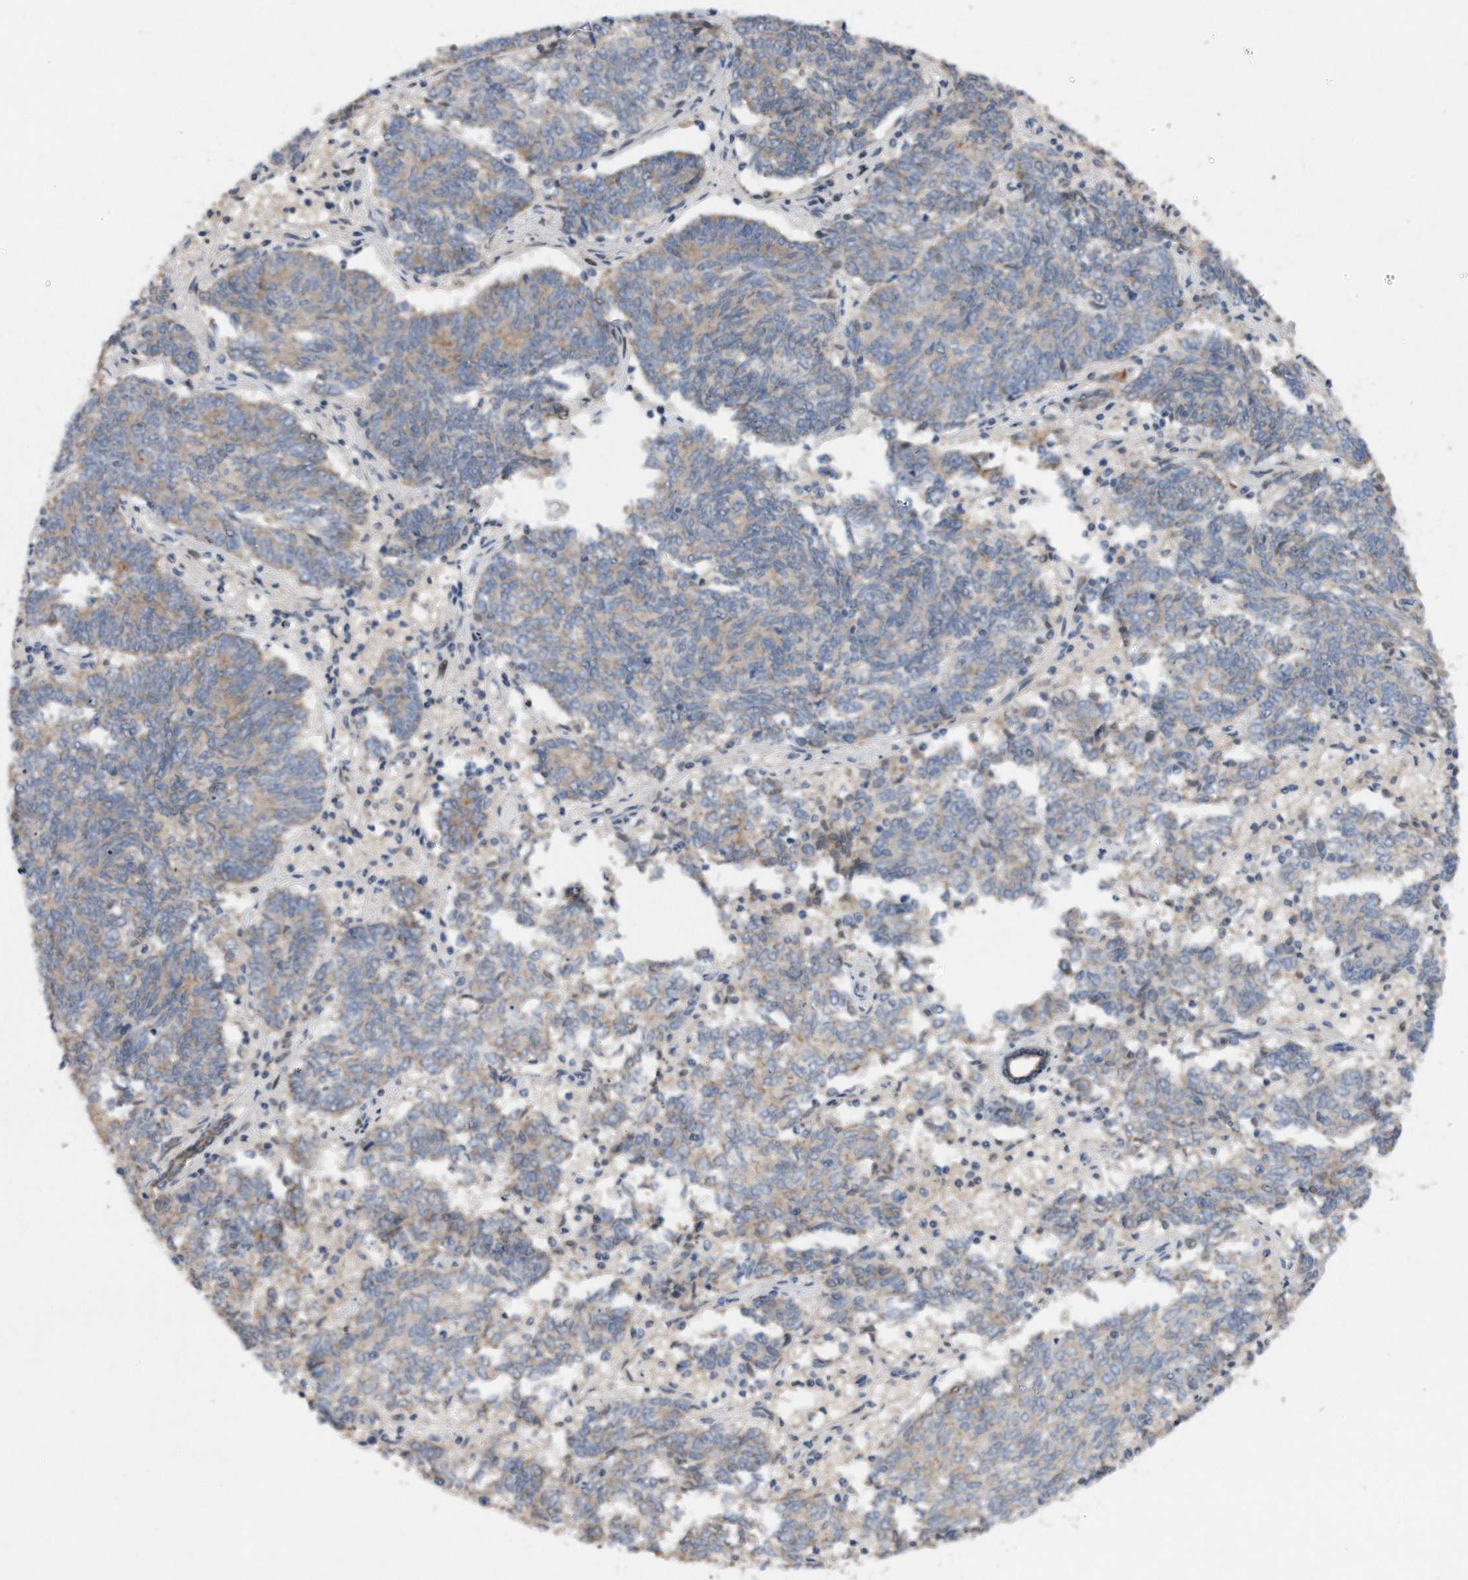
{"staining": {"intensity": "negative", "quantity": "none", "location": "none"}, "tissue": "endometrial cancer", "cell_type": "Tumor cells", "image_type": "cancer", "snomed": [{"axis": "morphology", "description": "Adenocarcinoma, NOS"}, {"axis": "topography", "description": "Endometrium"}], "caption": "Endometrial cancer was stained to show a protein in brown. There is no significant positivity in tumor cells. The staining was performed using DAB to visualize the protein expression in brown, while the nuclei were stained in blue with hematoxylin (Magnification: 20x).", "gene": "CDH12", "patient": {"sex": "female", "age": 80}}